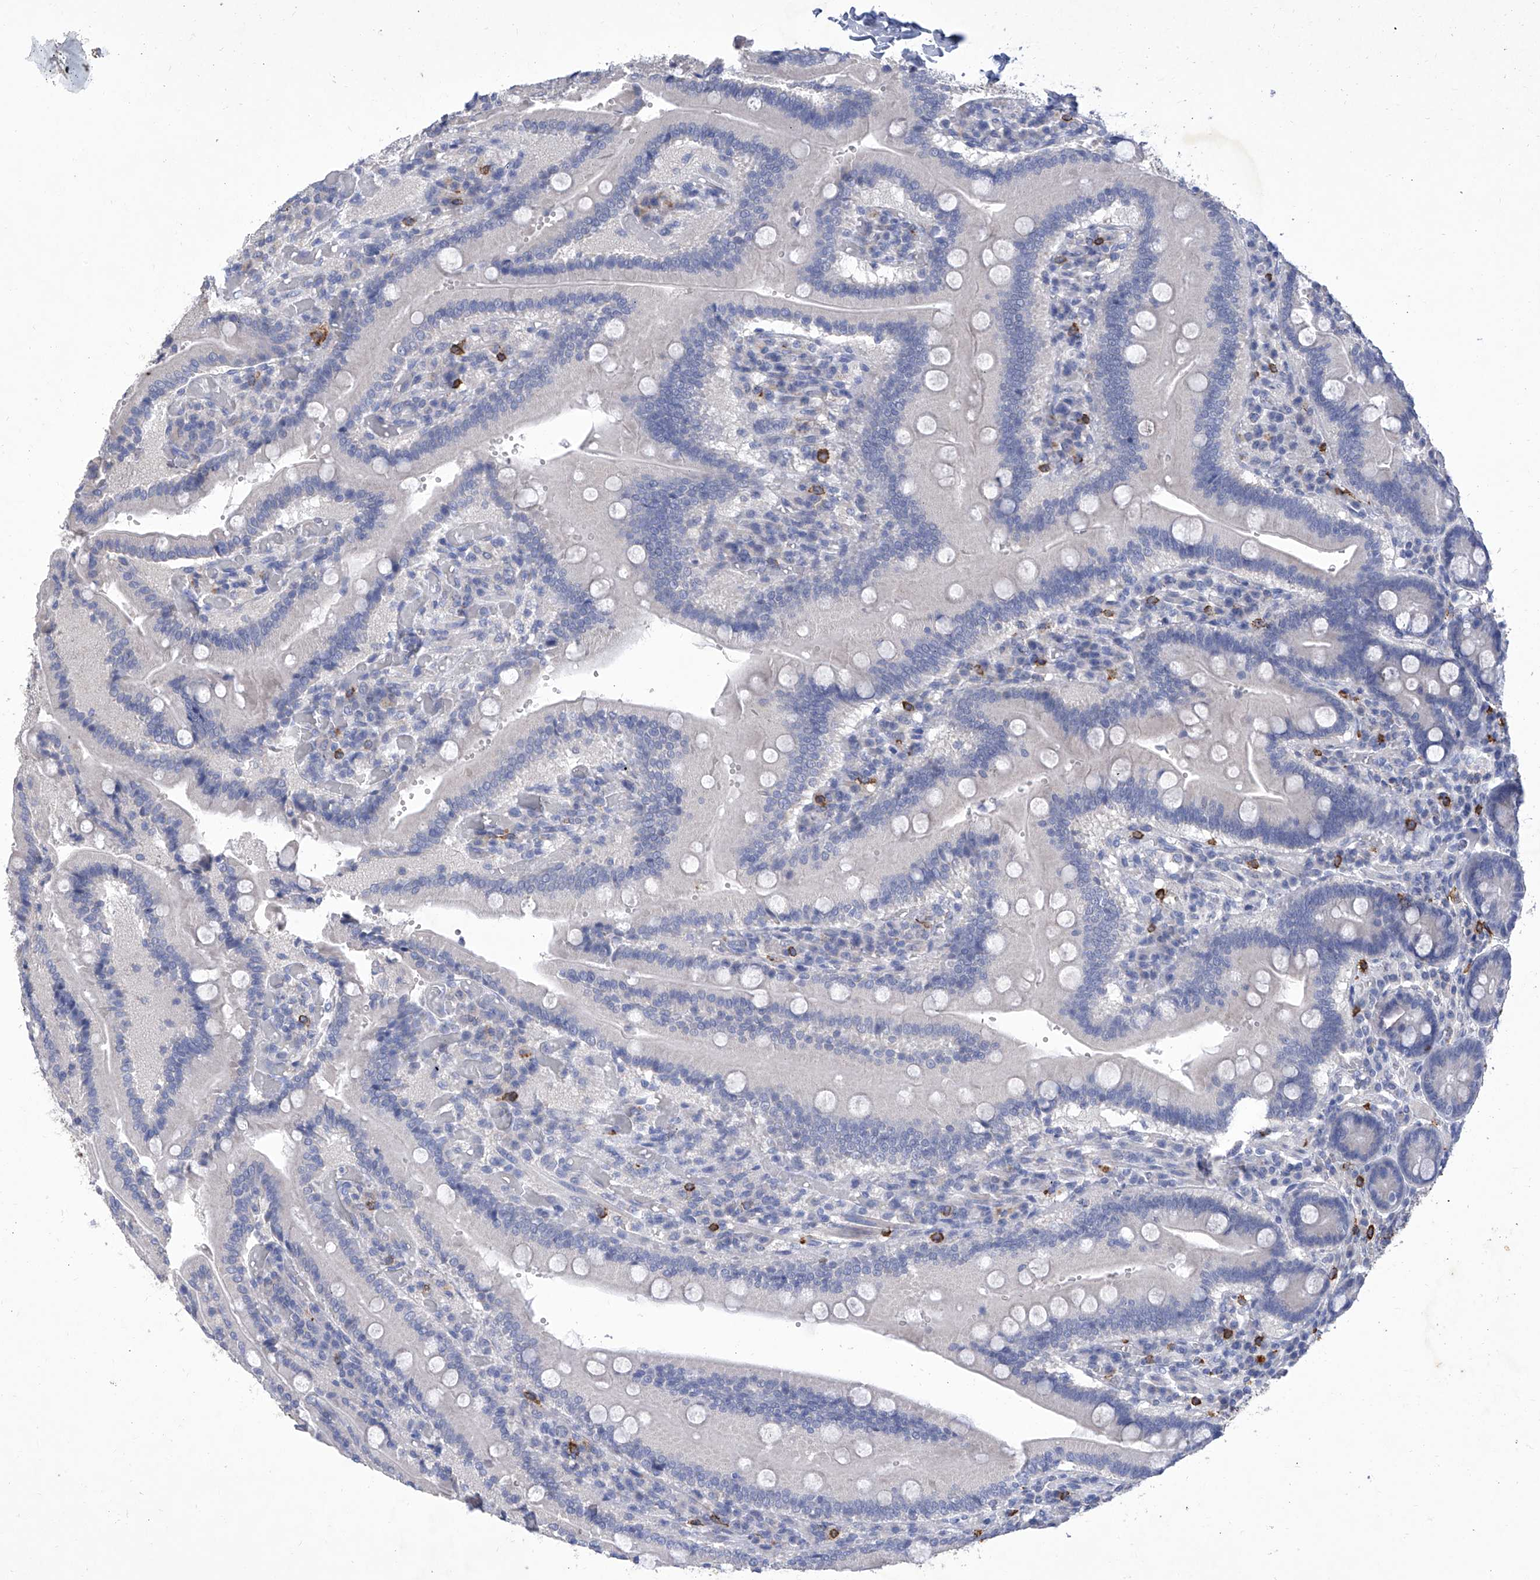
{"staining": {"intensity": "negative", "quantity": "none", "location": "none"}, "tissue": "duodenum", "cell_type": "Glandular cells", "image_type": "normal", "snomed": [{"axis": "morphology", "description": "Normal tissue, NOS"}, {"axis": "topography", "description": "Duodenum"}], "caption": "High magnification brightfield microscopy of normal duodenum stained with DAB (3,3'-diaminobenzidine) (brown) and counterstained with hematoxylin (blue): glandular cells show no significant staining.", "gene": "IFNL2", "patient": {"sex": "female", "age": 62}}